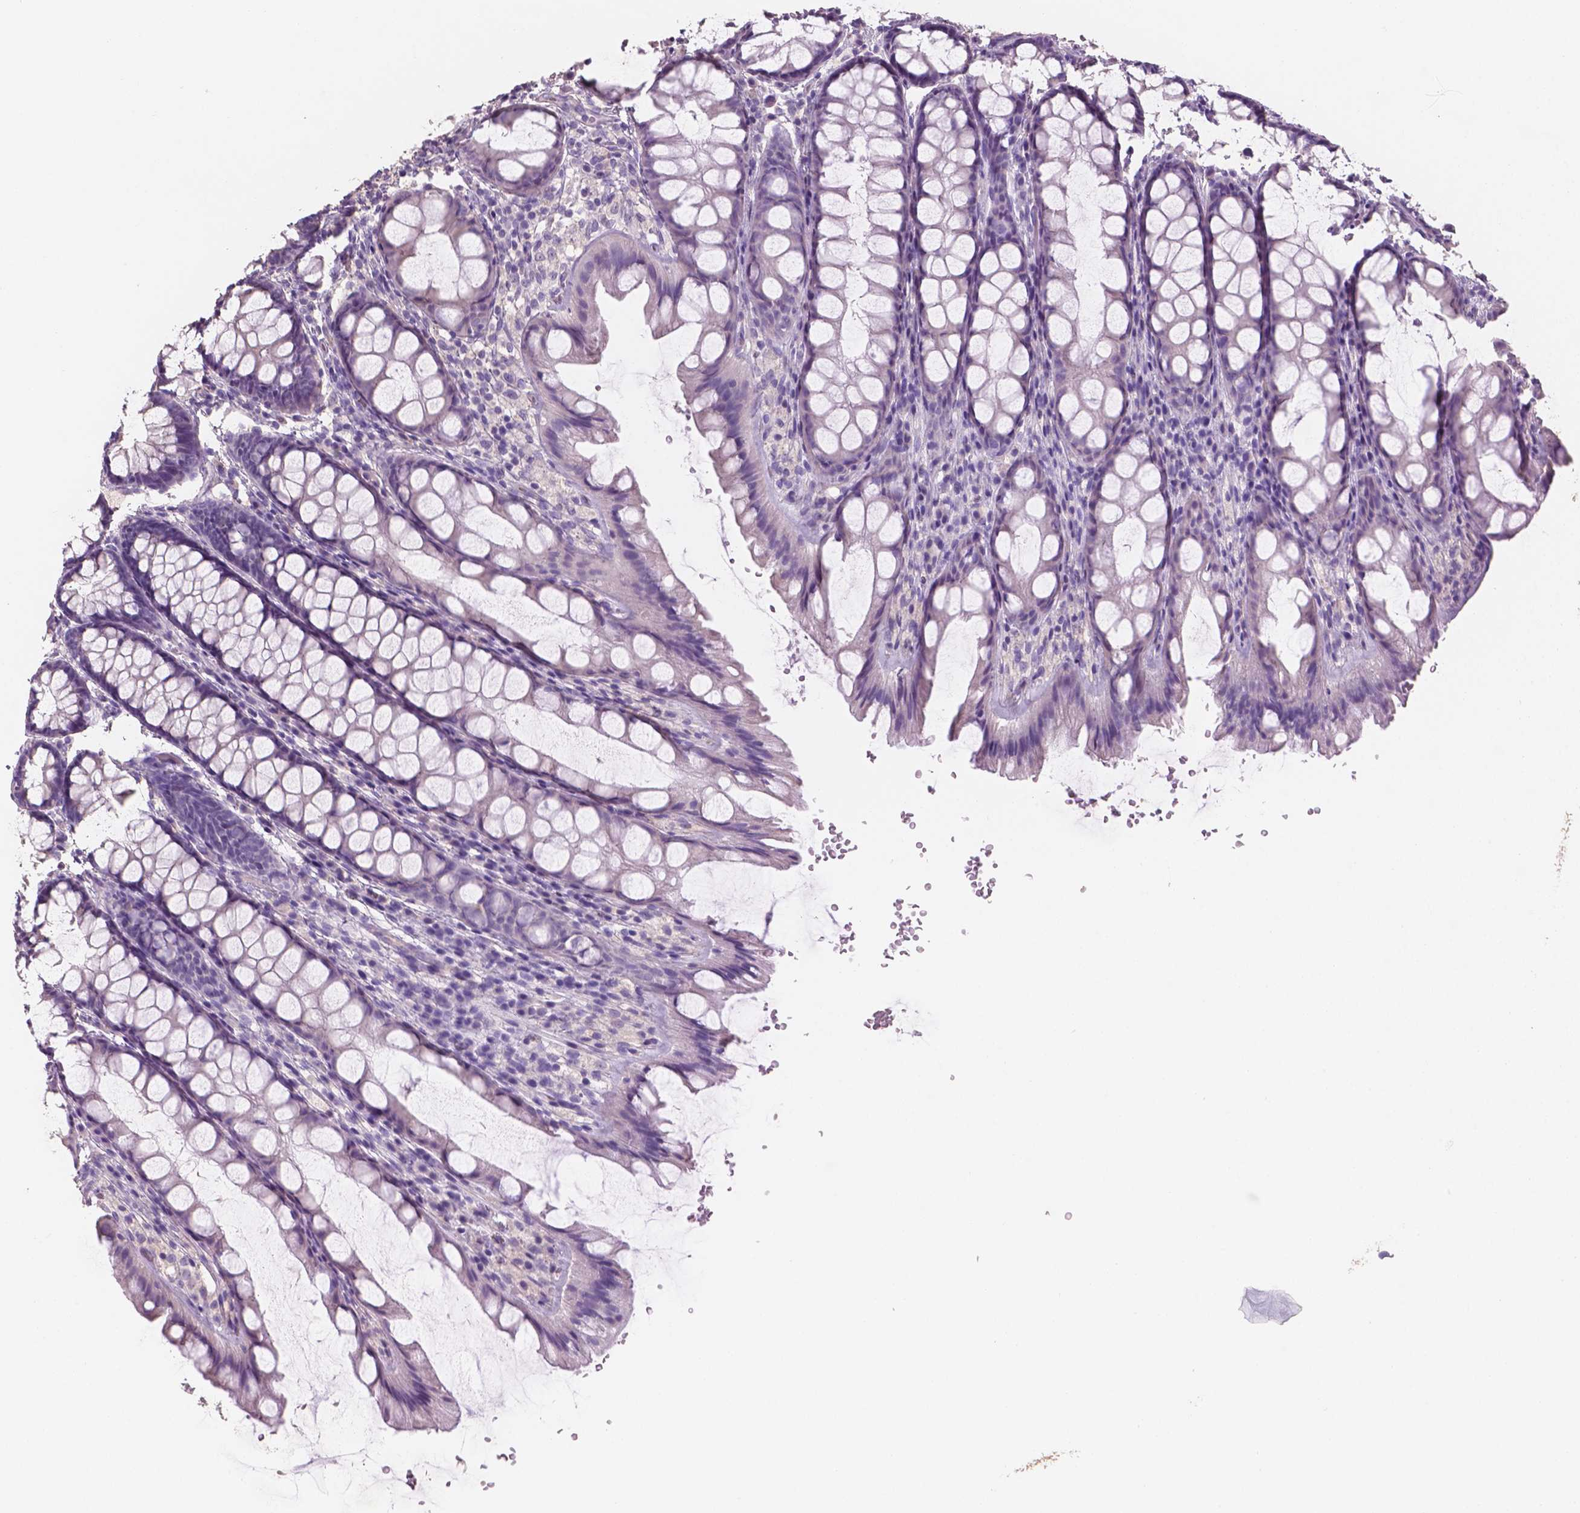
{"staining": {"intensity": "negative", "quantity": "none", "location": "none"}, "tissue": "colon", "cell_type": "Endothelial cells", "image_type": "normal", "snomed": [{"axis": "morphology", "description": "Normal tissue, NOS"}, {"axis": "topography", "description": "Colon"}], "caption": "DAB immunohistochemical staining of normal human colon exhibits no significant expression in endothelial cells. (DAB (3,3'-diaminobenzidine) immunohistochemistry, high magnification).", "gene": "SBSN", "patient": {"sex": "male", "age": 47}}